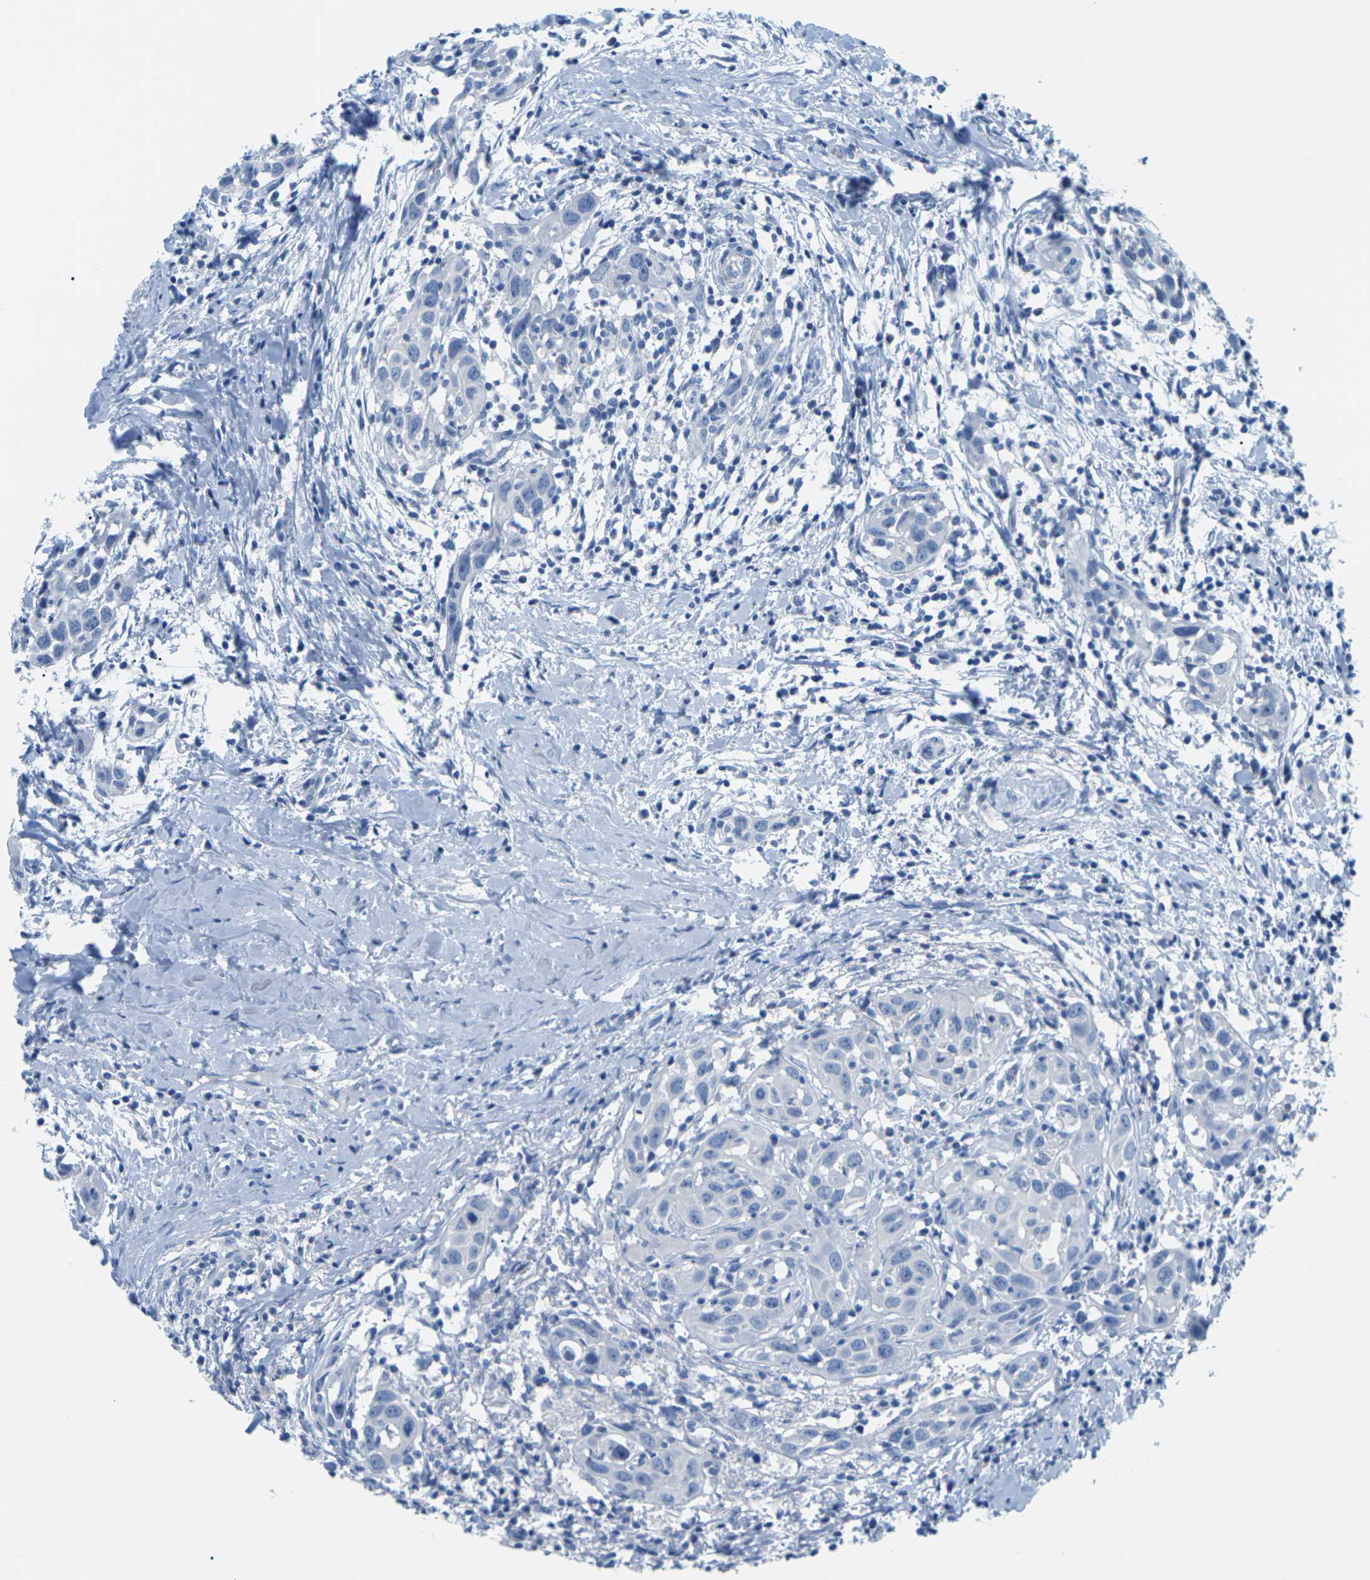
{"staining": {"intensity": "negative", "quantity": "none", "location": "none"}, "tissue": "head and neck cancer", "cell_type": "Tumor cells", "image_type": "cancer", "snomed": [{"axis": "morphology", "description": "Squamous cell carcinoma, NOS"}, {"axis": "topography", "description": "Oral tissue"}, {"axis": "topography", "description": "Head-Neck"}], "caption": "An image of human squamous cell carcinoma (head and neck) is negative for staining in tumor cells.", "gene": "SLC12A1", "patient": {"sex": "female", "age": 50}}